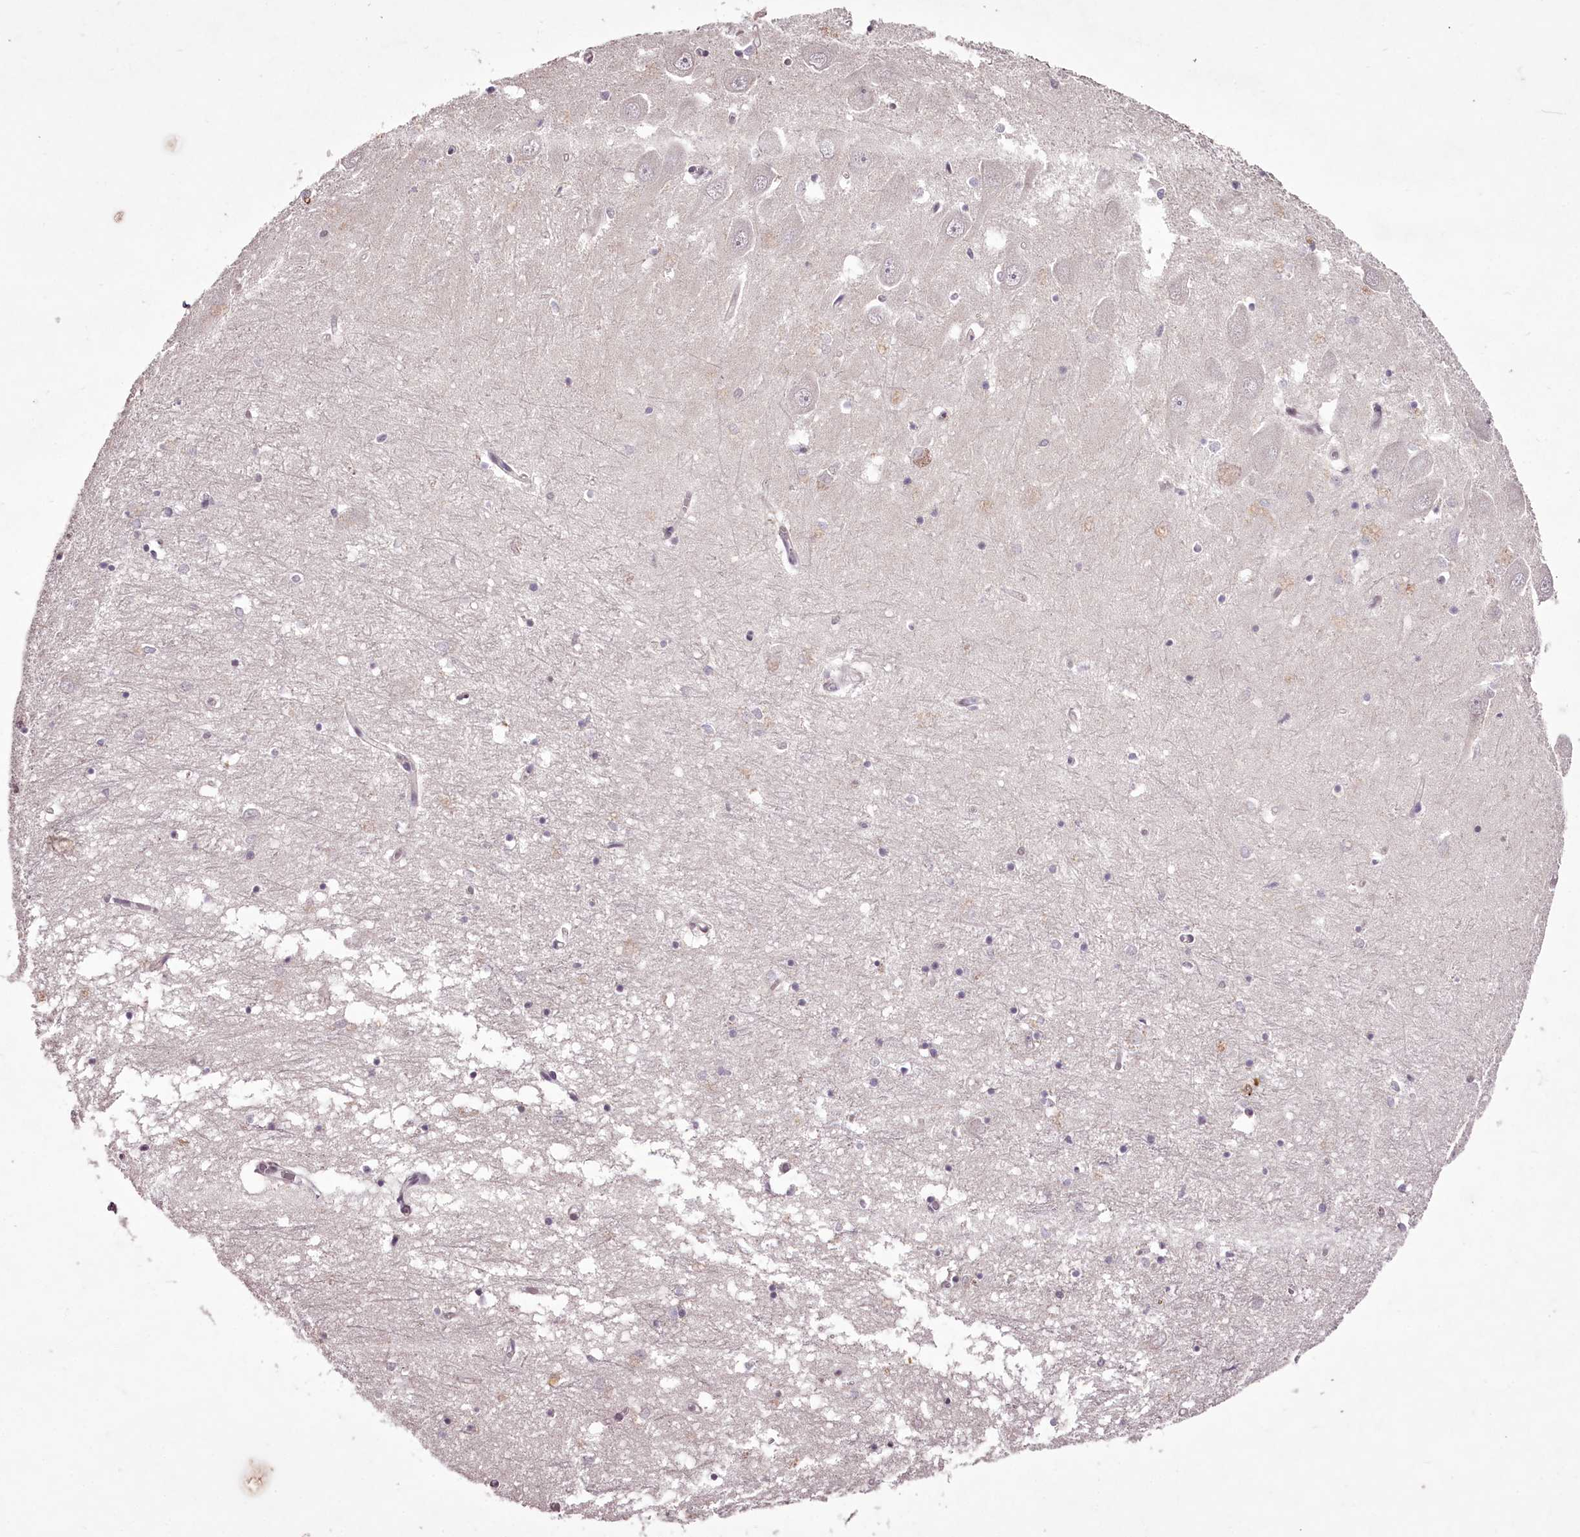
{"staining": {"intensity": "negative", "quantity": "none", "location": "none"}, "tissue": "hippocampus", "cell_type": "Glial cells", "image_type": "normal", "snomed": [{"axis": "morphology", "description": "Normal tissue, NOS"}, {"axis": "topography", "description": "Hippocampus"}], "caption": "Glial cells show no significant protein positivity in unremarkable hippocampus.", "gene": "C1orf56", "patient": {"sex": "male", "age": 70}}